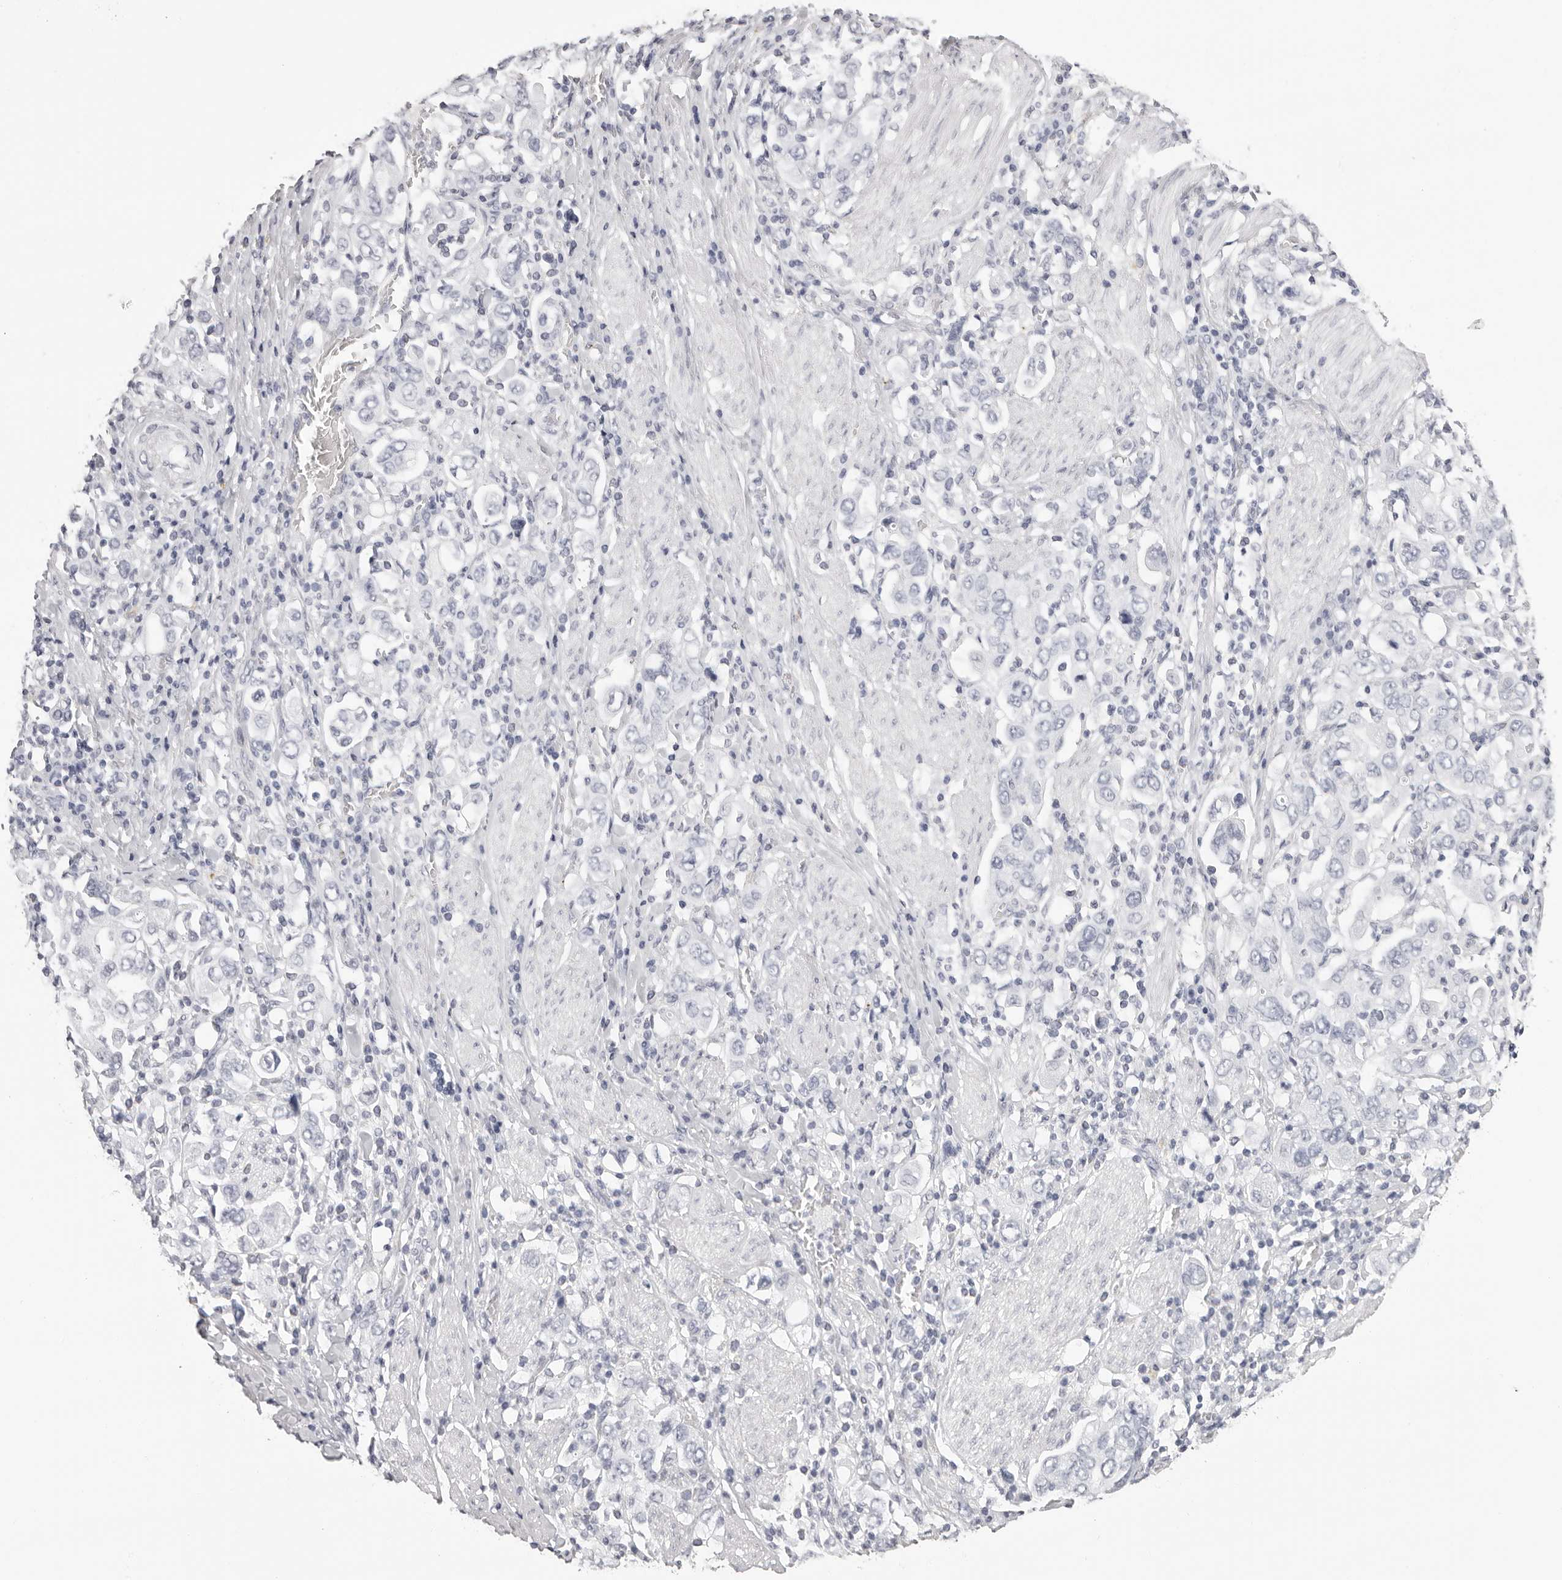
{"staining": {"intensity": "negative", "quantity": "none", "location": "none"}, "tissue": "stomach cancer", "cell_type": "Tumor cells", "image_type": "cancer", "snomed": [{"axis": "morphology", "description": "Adenocarcinoma, NOS"}, {"axis": "topography", "description": "Stomach, upper"}], "caption": "DAB (3,3'-diaminobenzidine) immunohistochemical staining of human stomach adenocarcinoma reveals no significant staining in tumor cells.", "gene": "RHO", "patient": {"sex": "male", "age": 62}}